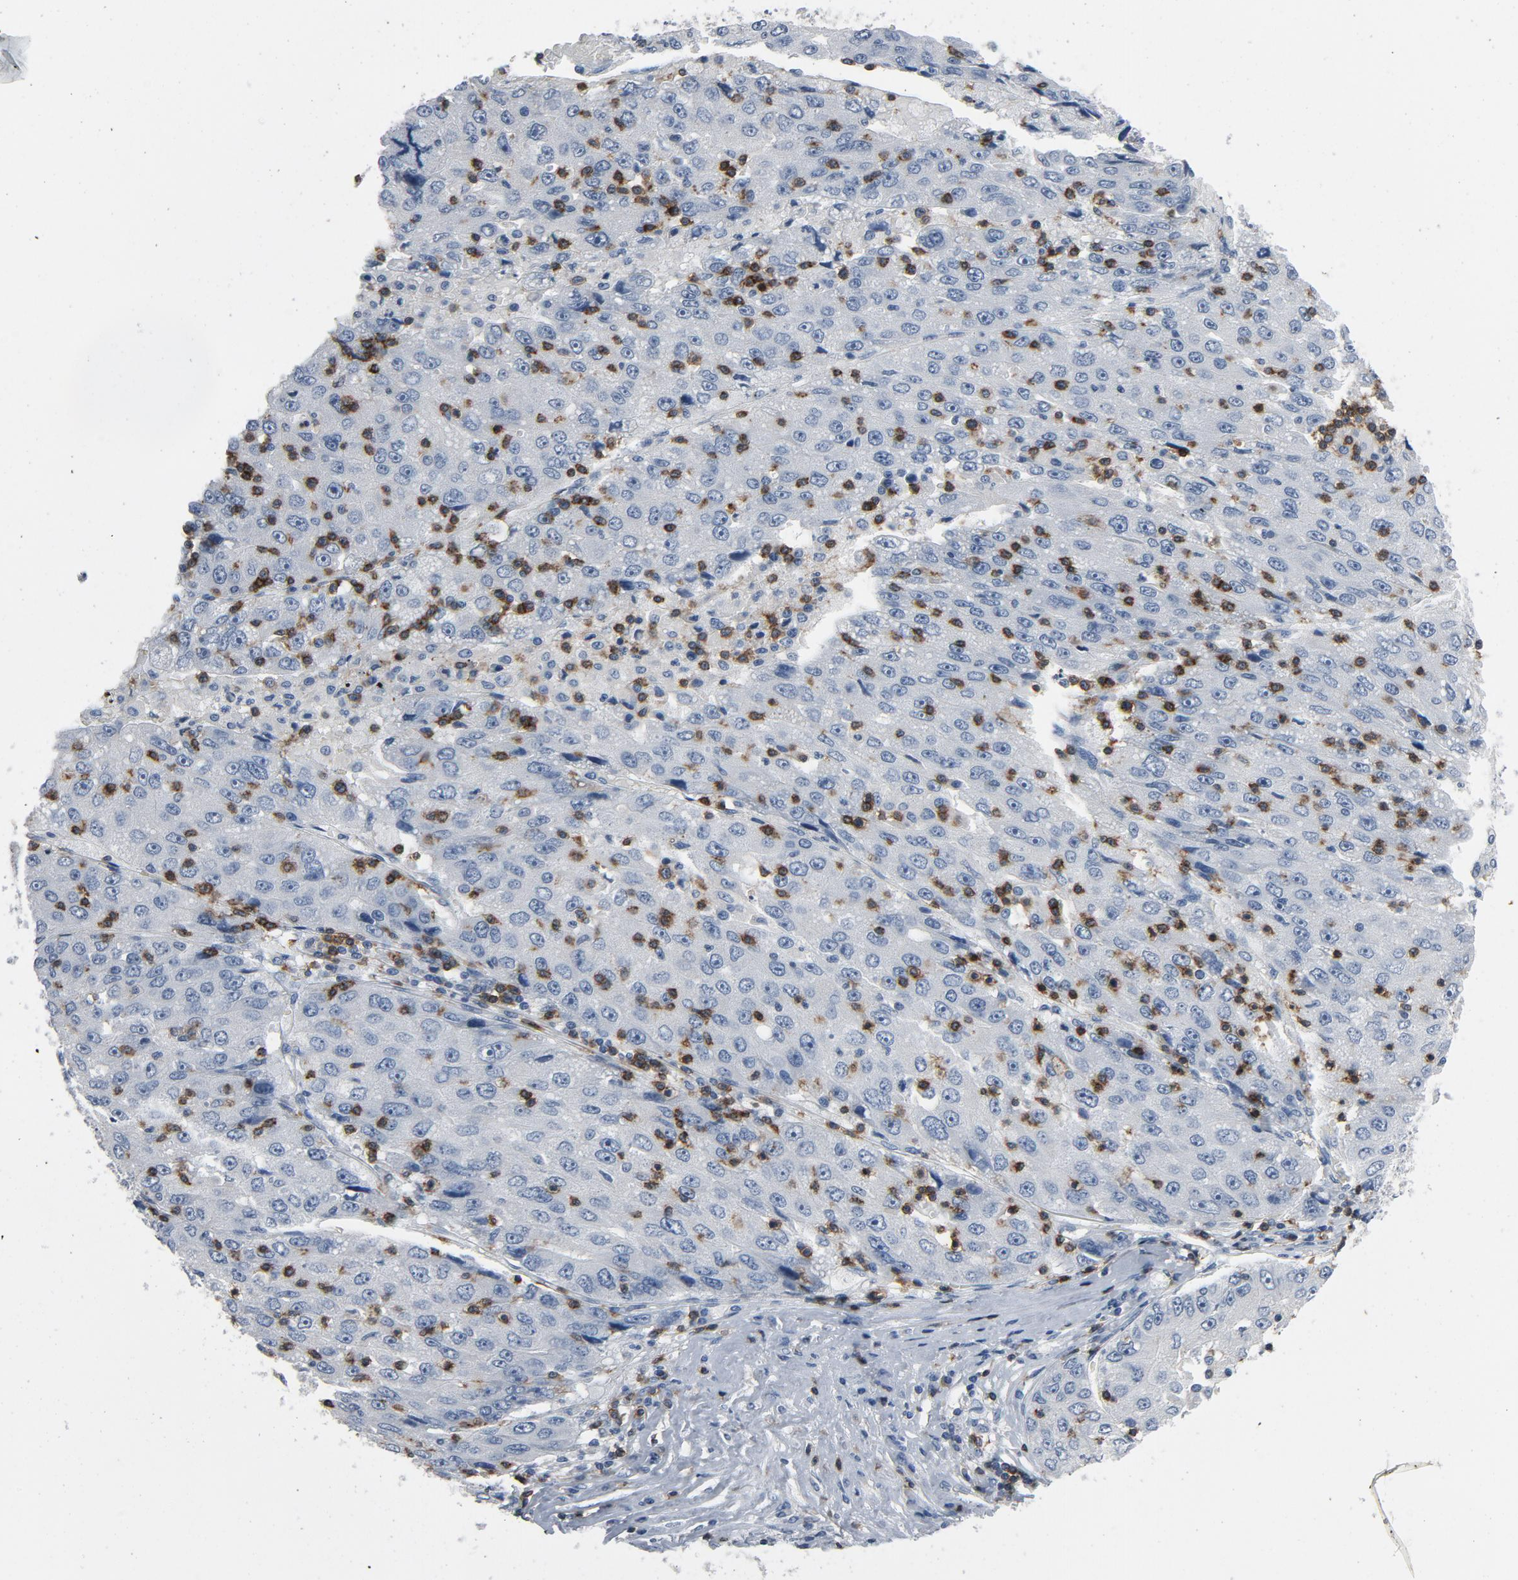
{"staining": {"intensity": "negative", "quantity": "none", "location": "none"}, "tissue": "liver cancer", "cell_type": "Tumor cells", "image_type": "cancer", "snomed": [{"axis": "morphology", "description": "Carcinoma, Hepatocellular, NOS"}, {"axis": "topography", "description": "Liver"}], "caption": "High magnification brightfield microscopy of liver cancer stained with DAB (brown) and counterstained with hematoxylin (blue): tumor cells show no significant positivity. (DAB (3,3'-diaminobenzidine) immunohistochemistry (IHC), high magnification).", "gene": "LCK", "patient": {"sex": "male", "age": 49}}